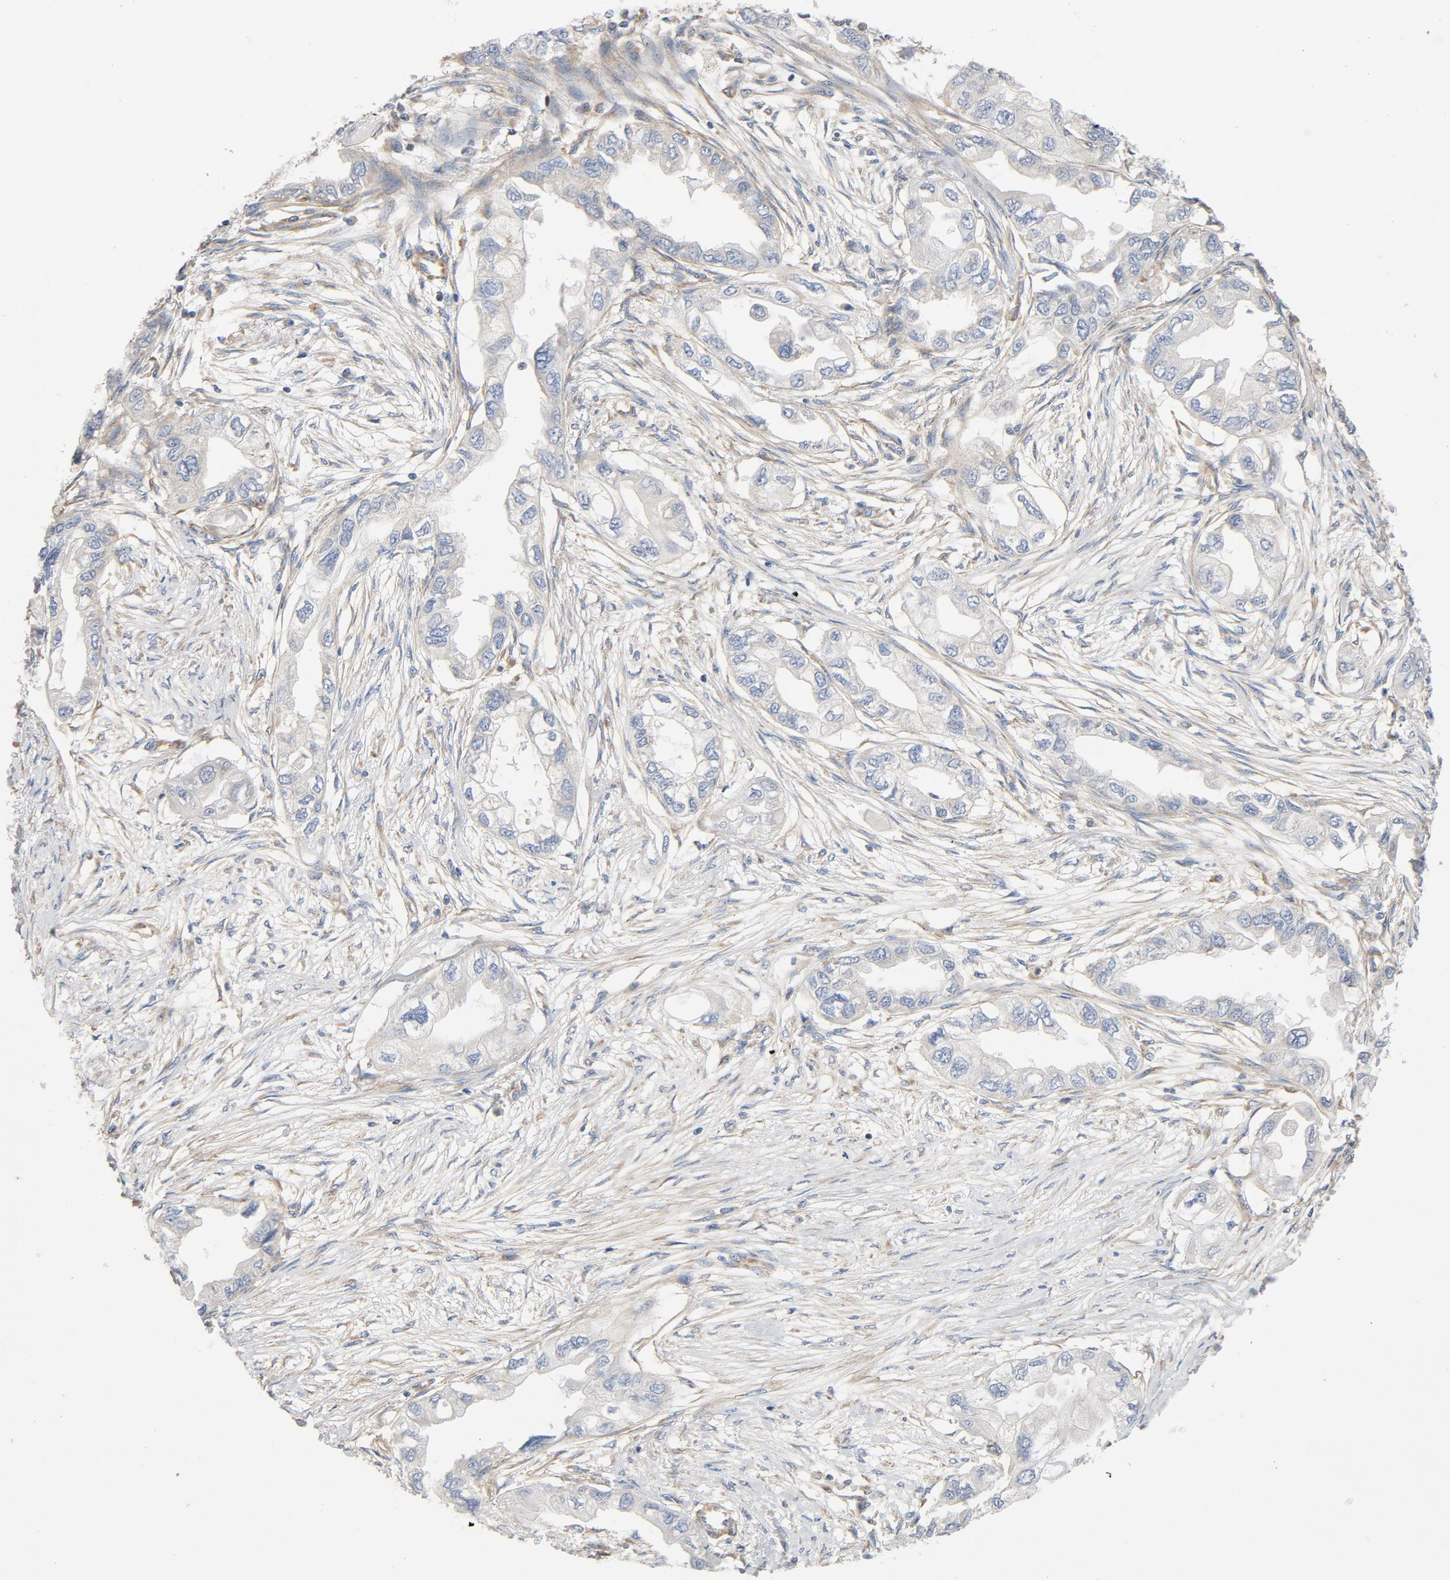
{"staining": {"intensity": "weak", "quantity": "<25%", "location": "cytoplasmic/membranous"}, "tissue": "endometrial cancer", "cell_type": "Tumor cells", "image_type": "cancer", "snomed": [{"axis": "morphology", "description": "Adenocarcinoma, NOS"}, {"axis": "topography", "description": "Endometrium"}], "caption": "Tumor cells show no significant staining in adenocarcinoma (endometrial).", "gene": "ILK", "patient": {"sex": "female", "age": 67}}